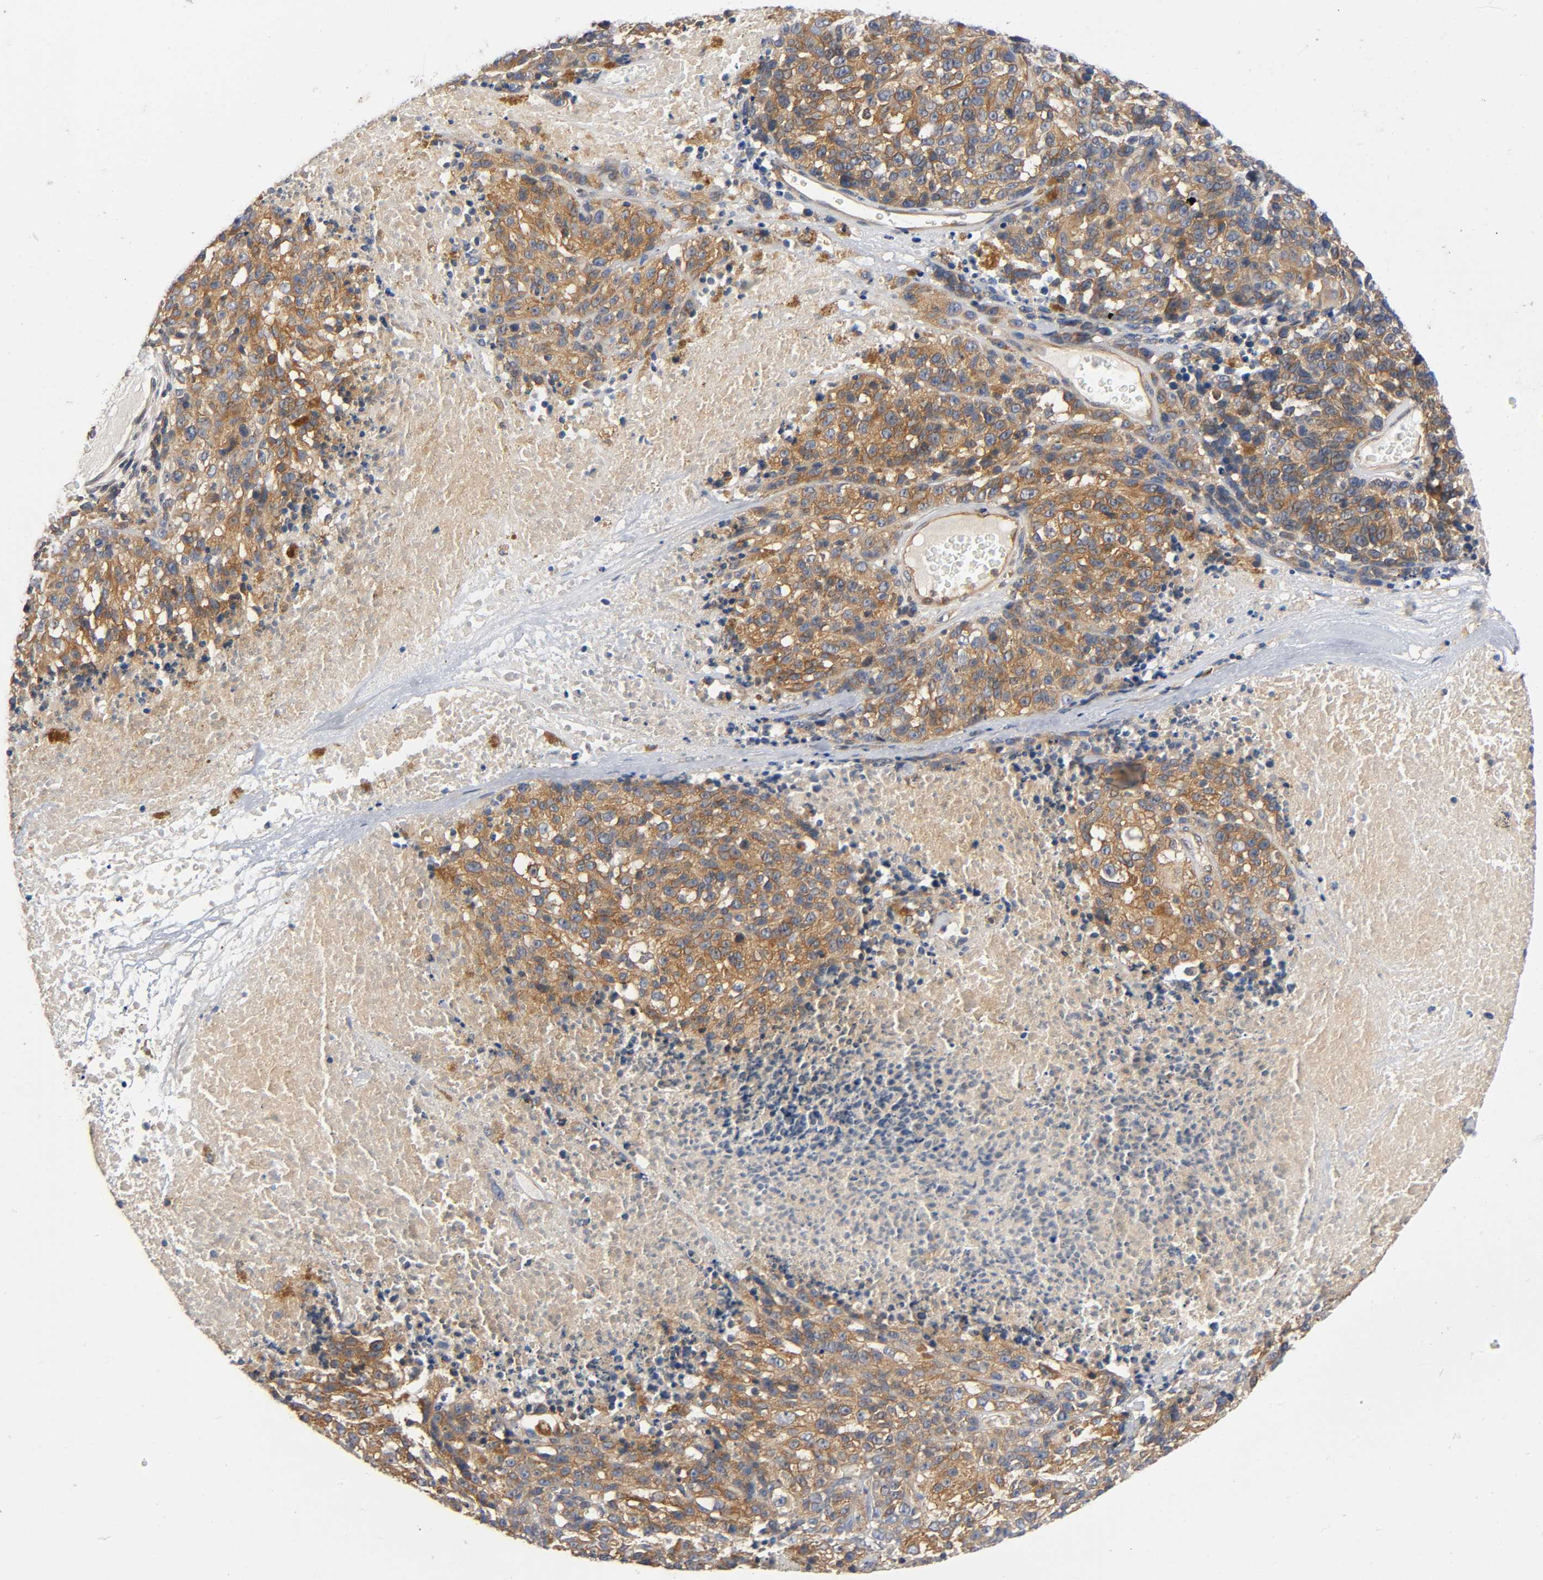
{"staining": {"intensity": "moderate", "quantity": ">75%", "location": "cytoplasmic/membranous"}, "tissue": "melanoma", "cell_type": "Tumor cells", "image_type": "cancer", "snomed": [{"axis": "morphology", "description": "Malignant melanoma, Metastatic site"}, {"axis": "topography", "description": "Cerebral cortex"}], "caption": "High-power microscopy captured an IHC image of melanoma, revealing moderate cytoplasmic/membranous staining in about >75% of tumor cells.", "gene": "PRKAB1", "patient": {"sex": "female", "age": 52}}